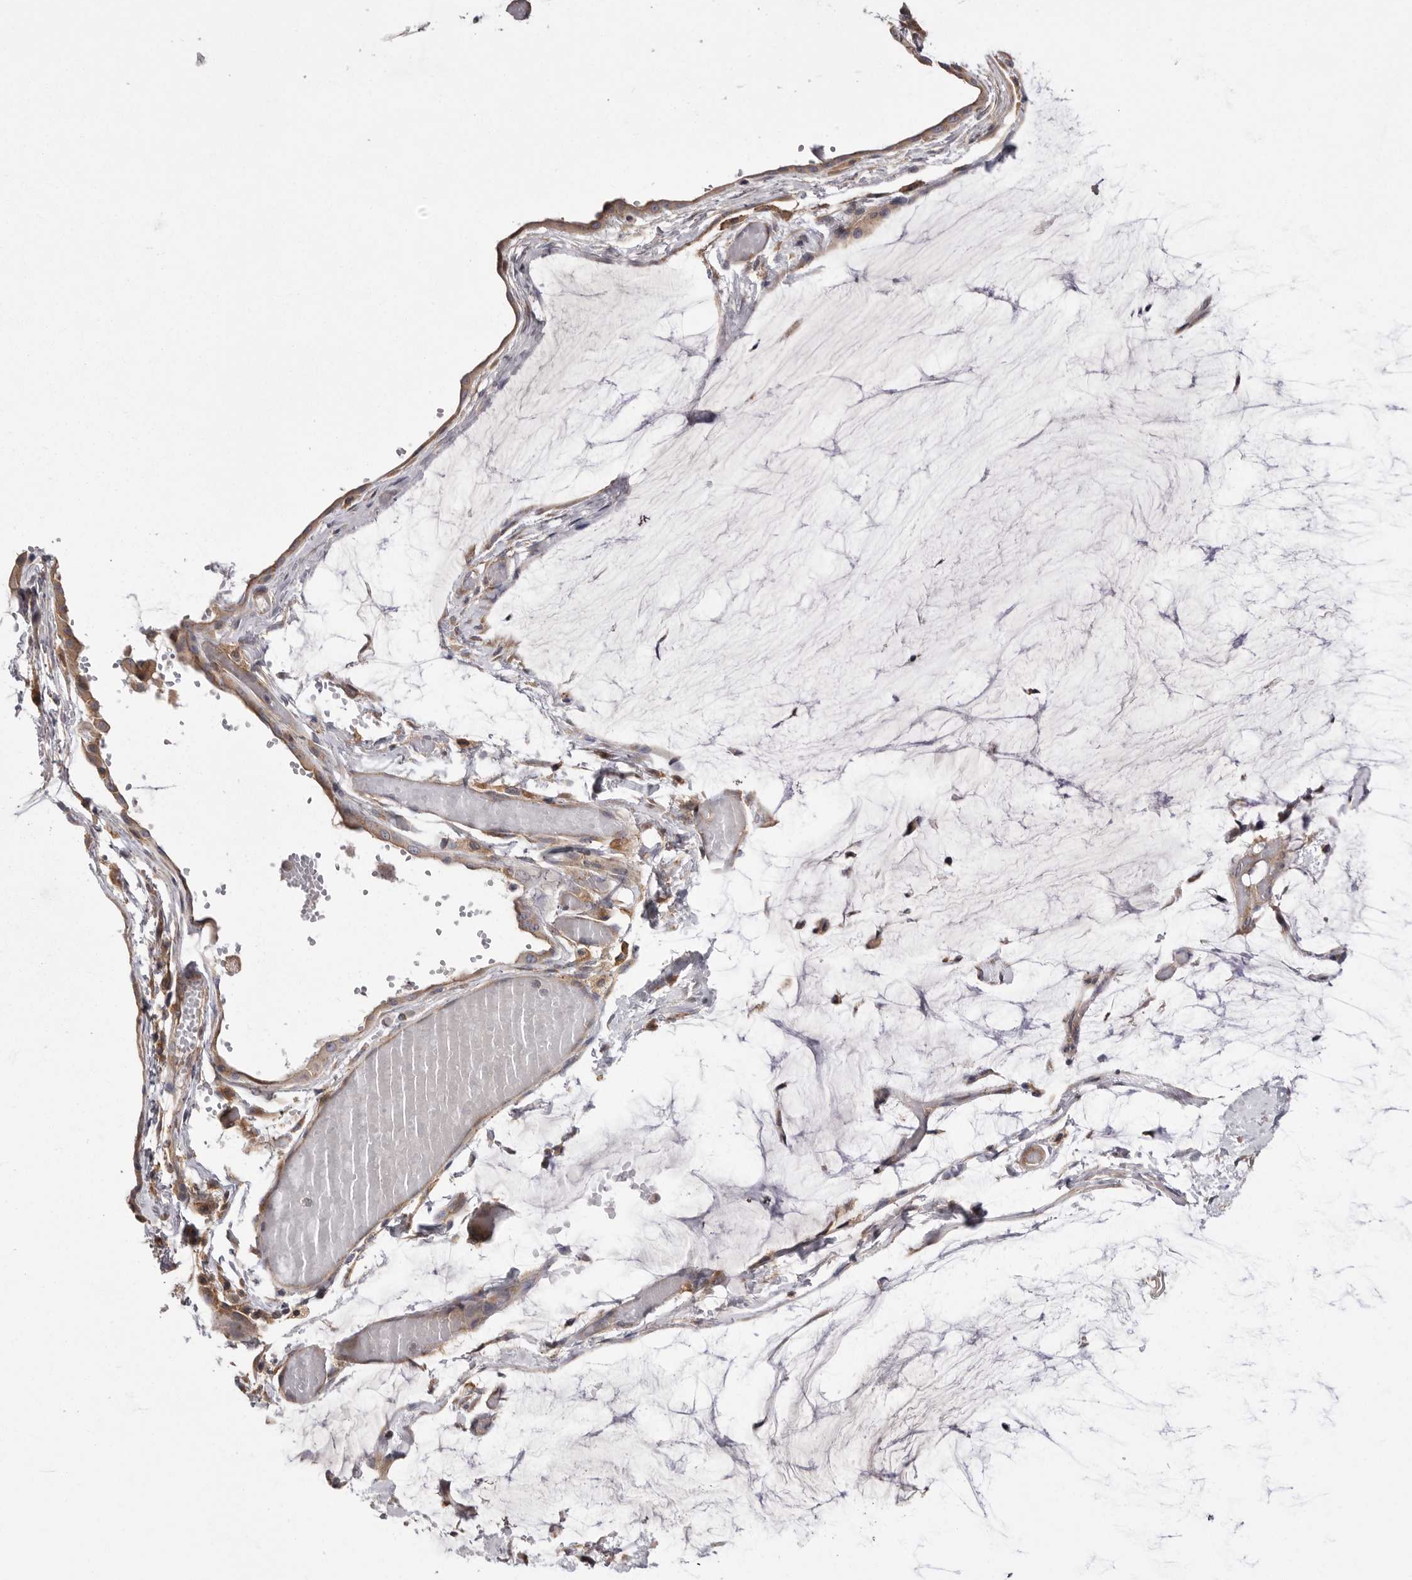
{"staining": {"intensity": "weak", "quantity": ">75%", "location": "cytoplasmic/membranous"}, "tissue": "ovarian cancer", "cell_type": "Tumor cells", "image_type": "cancer", "snomed": [{"axis": "morphology", "description": "Cystadenocarcinoma, mucinous, NOS"}, {"axis": "topography", "description": "Ovary"}], "caption": "A high-resolution micrograph shows immunohistochemistry staining of ovarian cancer, which demonstrates weak cytoplasmic/membranous expression in approximately >75% of tumor cells.", "gene": "OSBPL9", "patient": {"sex": "female", "age": 39}}